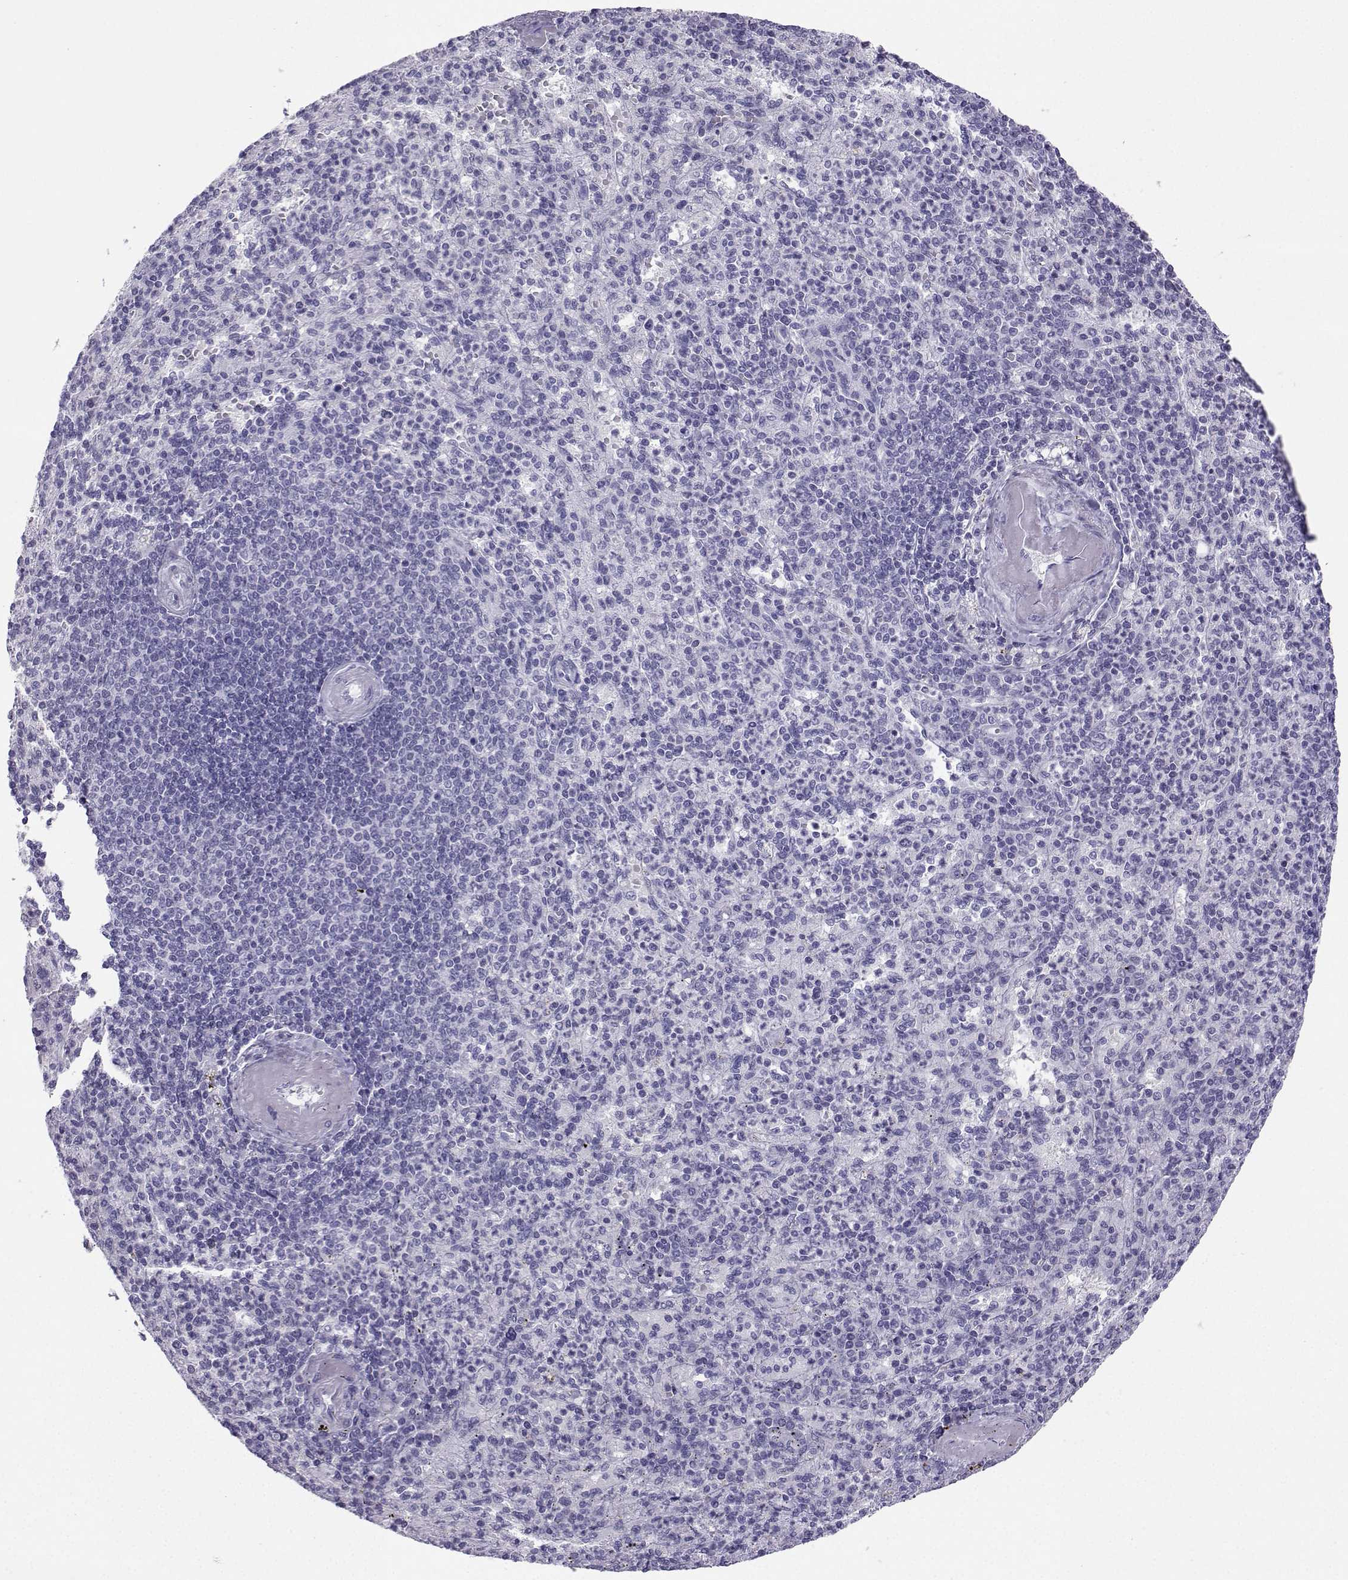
{"staining": {"intensity": "negative", "quantity": "none", "location": "none"}, "tissue": "spleen", "cell_type": "Cells in red pulp", "image_type": "normal", "snomed": [{"axis": "morphology", "description": "Normal tissue, NOS"}, {"axis": "topography", "description": "Spleen"}], "caption": "Spleen stained for a protein using immunohistochemistry reveals no staining cells in red pulp.", "gene": "NEFL", "patient": {"sex": "female", "age": 74}}